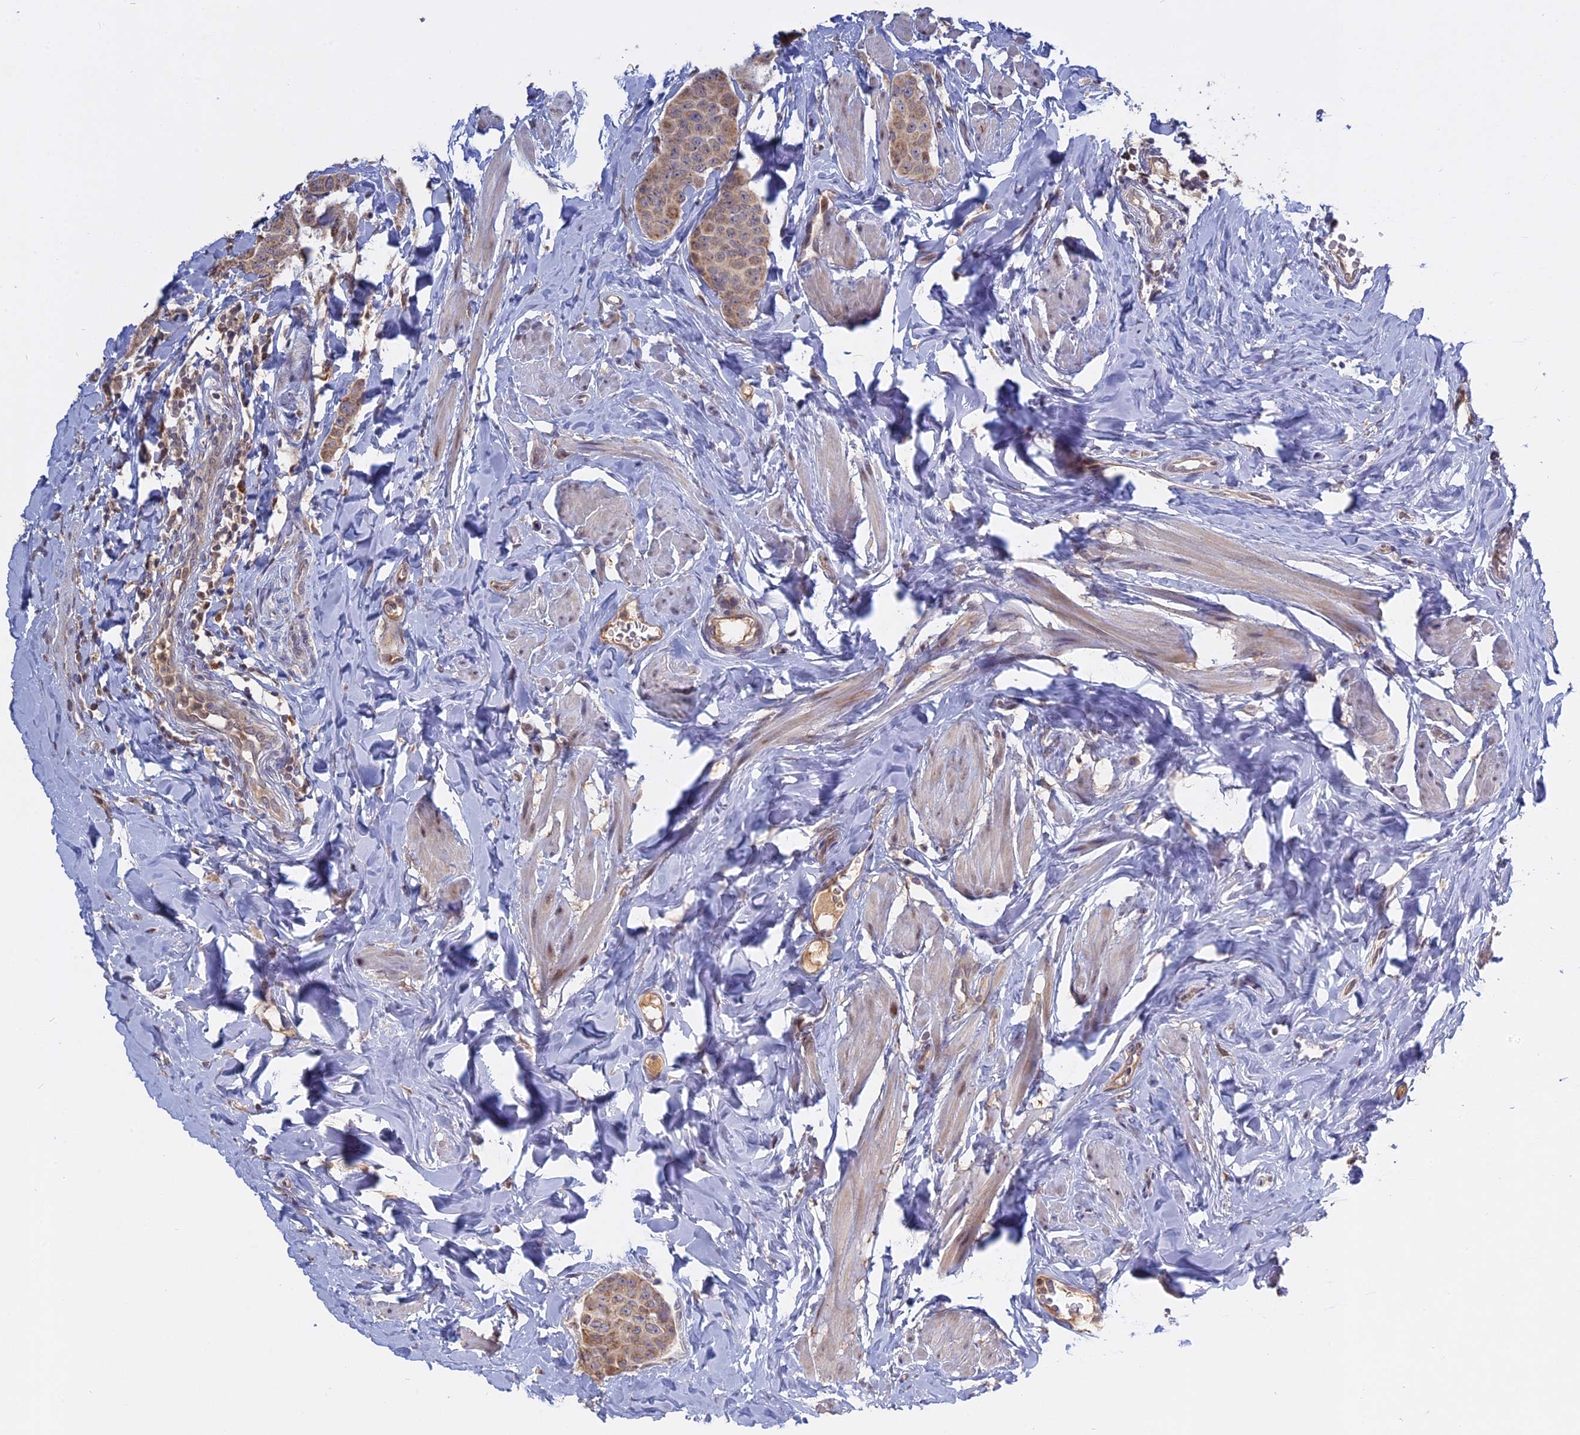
{"staining": {"intensity": "moderate", "quantity": ">75%", "location": "cytoplasmic/membranous"}, "tissue": "breast cancer", "cell_type": "Tumor cells", "image_type": "cancer", "snomed": [{"axis": "morphology", "description": "Duct carcinoma"}, {"axis": "topography", "description": "Breast"}], "caption": "A brown stain labels moderate cytoplasmic/membranous staining of a protein in breast cancer (infiltrating ductal carcinoma) tumor cells.", "gene": "TMEM208", "patient": {"sex": "female", "age": 40}}